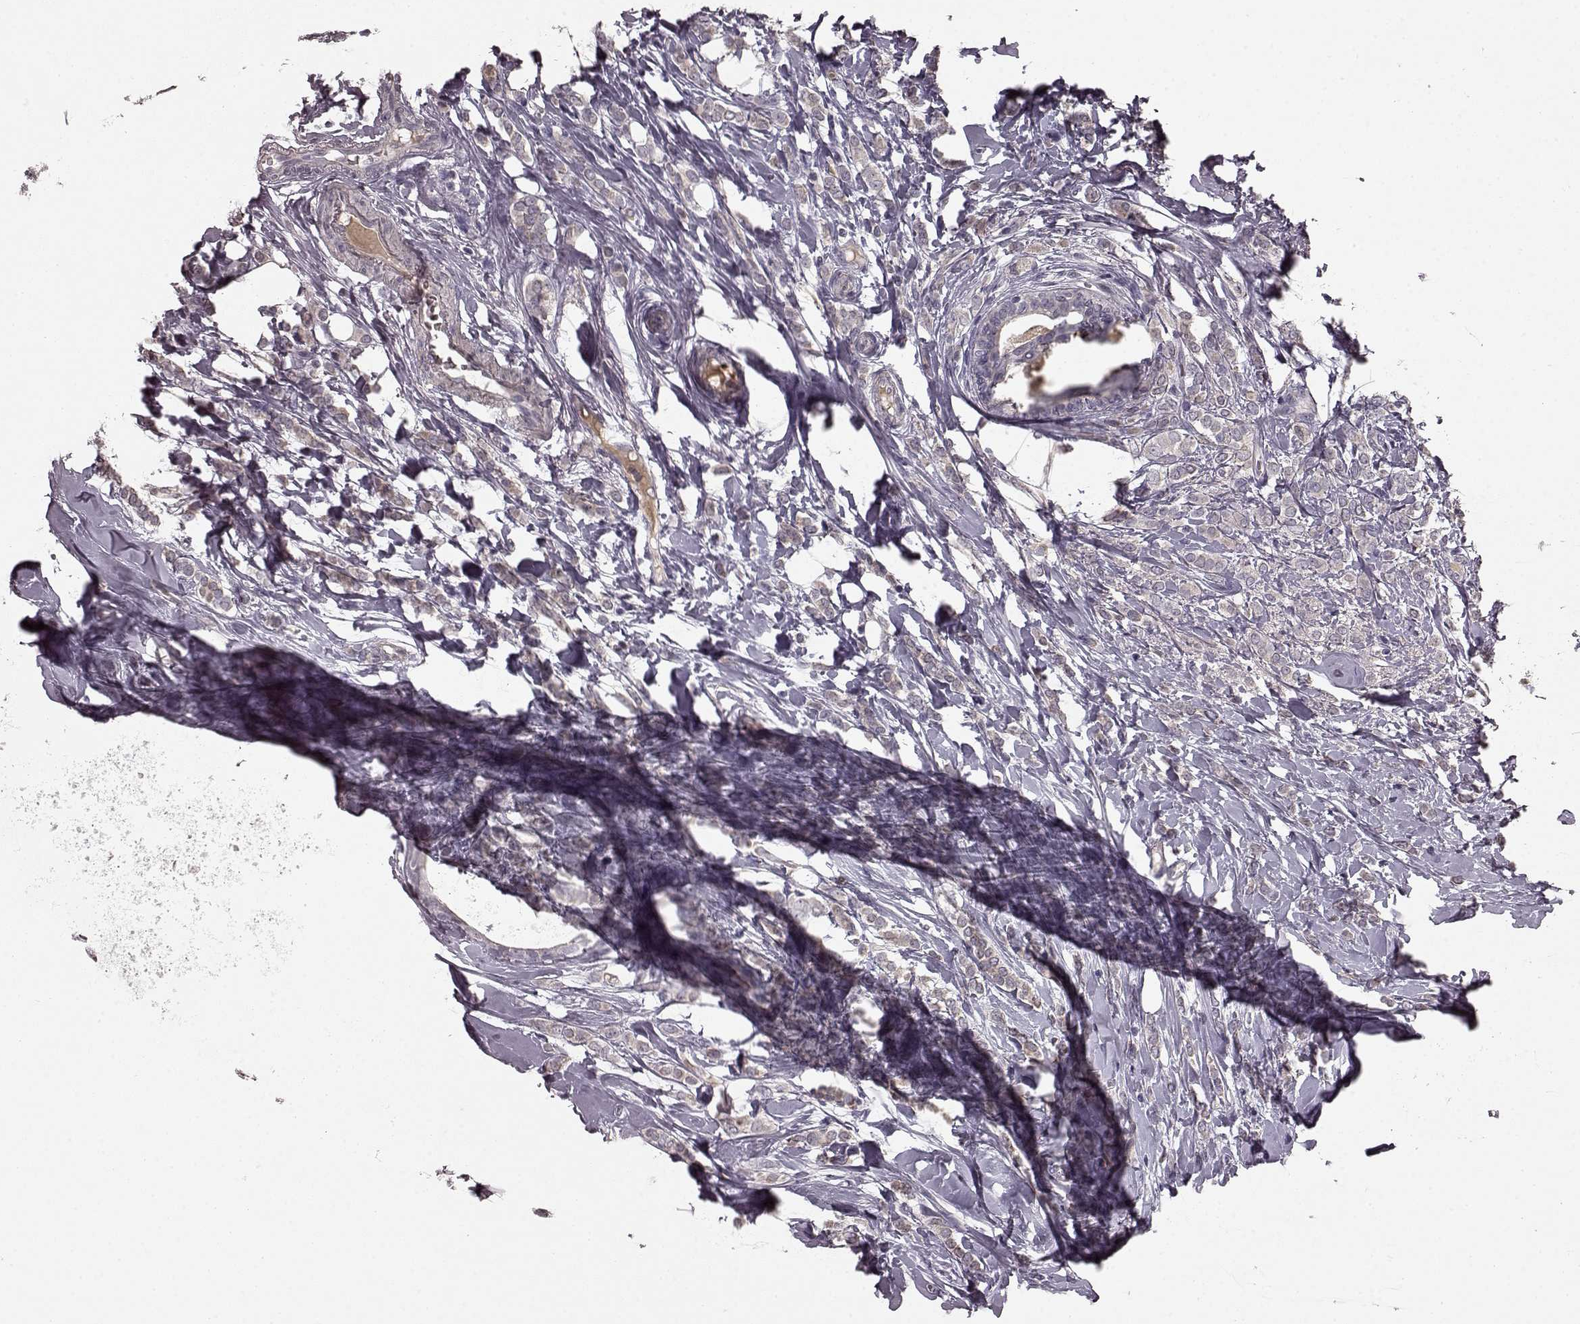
{"staining": {"intensity": "negative", "quantity": "none", "location": "none"}, "tissue": "breast cancer", "cell_type": "Tumor cells", "image_type": "cancer", "snomed": [{"axis": "morphology", "description": "Lobular carcinoma"}, {"axis": "topography", "description": "Breast"}], "caption": "Immunohistochemistry of breast cancer (lobular carcinoma) displays no positivity in tumor cells. Nuclei are stained in blue.", "gene": "SLC22A18", "patient": {"sex": "female", "age": 49}}